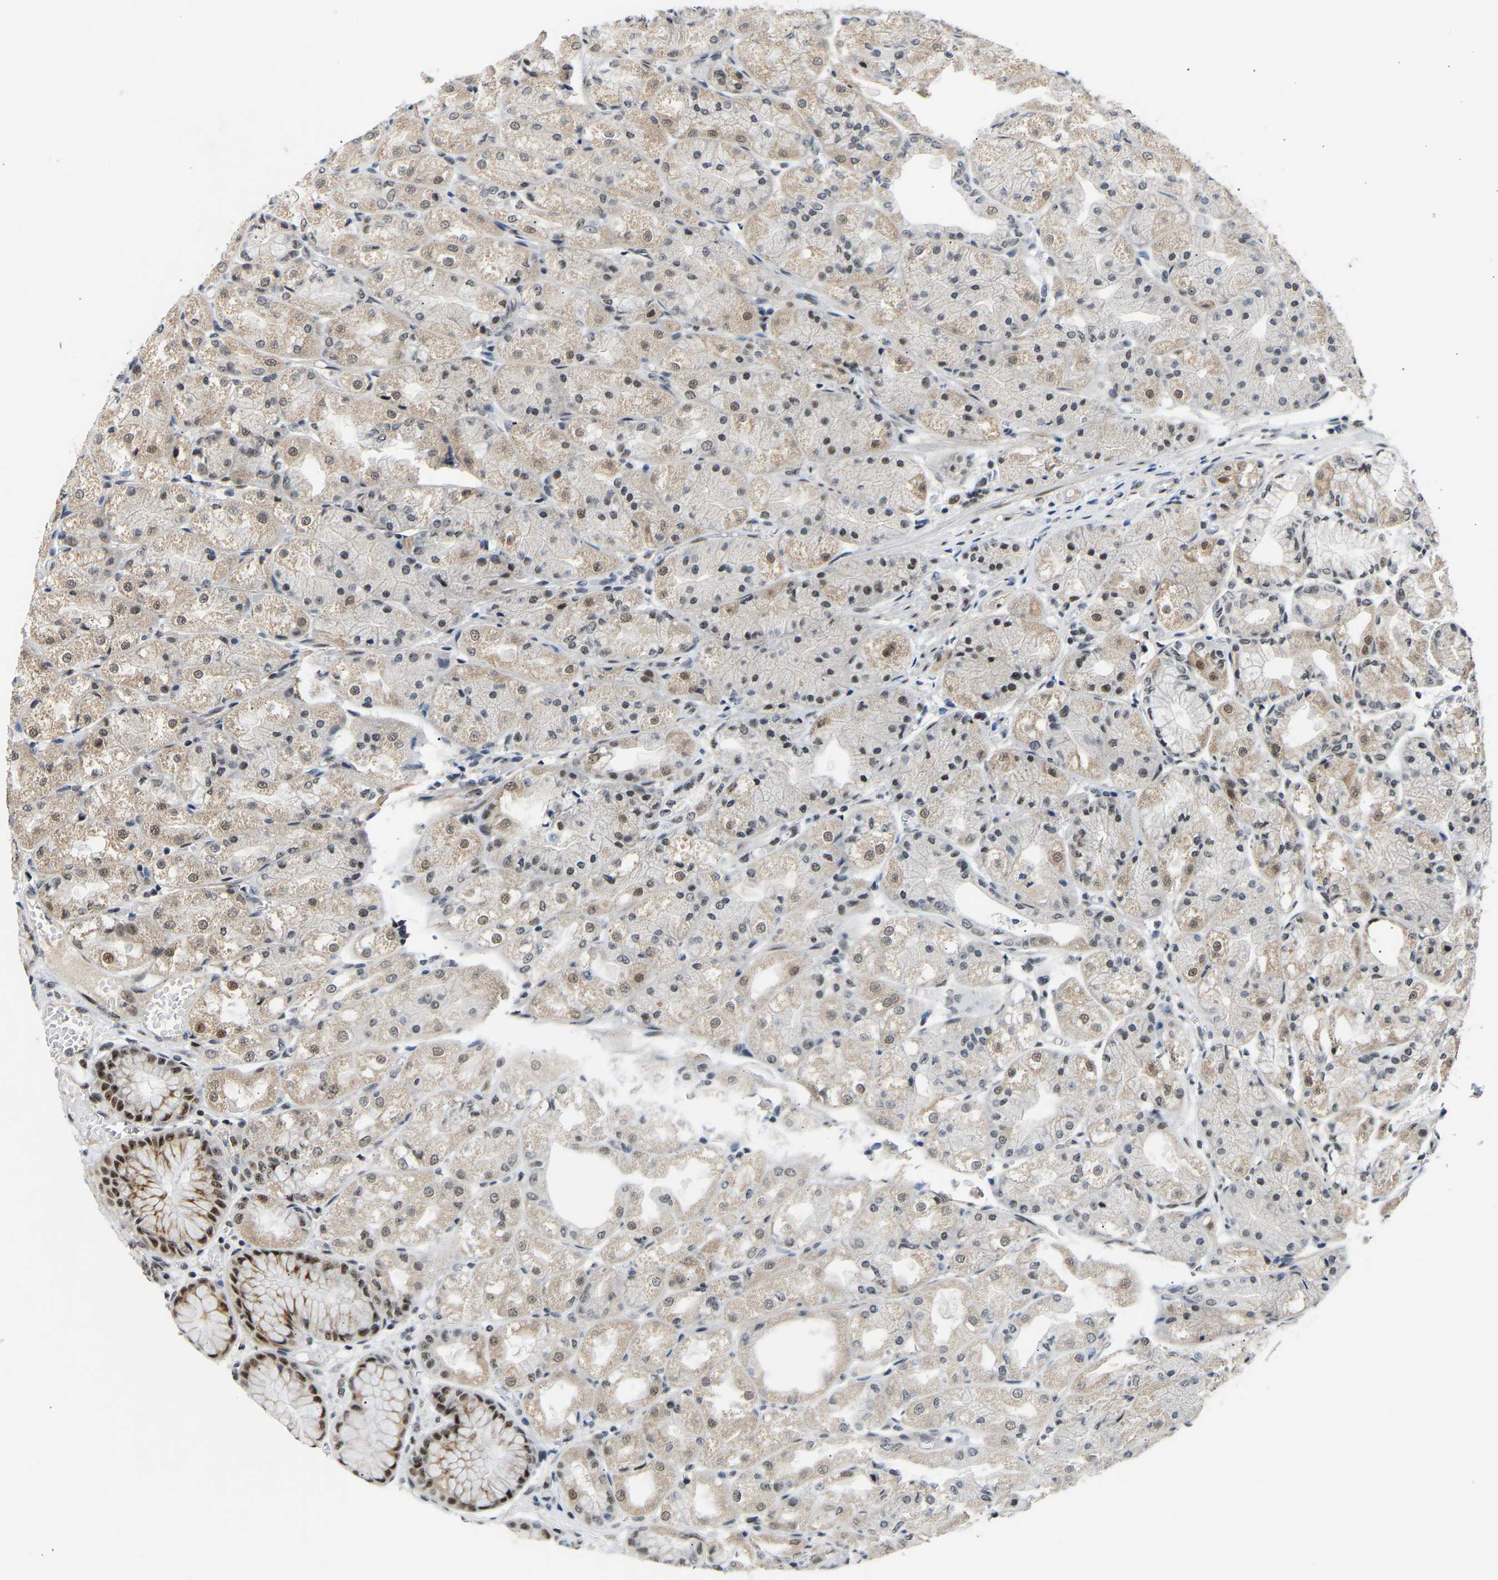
{"staining": {"intensity": "moderate", "quantity": "25%-75%", "location": "nuclear"}, "tissue": "stomach", "cell_type": "Glandular cells", "image_type": "normal", "snomed": [{"axis": "morphology", "description": "Normal tissue, NOS"}, {"axis": "topography", "description": "Stomach, upper"}], "caption": "The histopathology image shows staining of unremarkable stomach, revealing moderate nuclear protein positivity (brown color) within glandular cells.", "gene": "RBM15", "patient": {"sex": "male", "age": 72}}